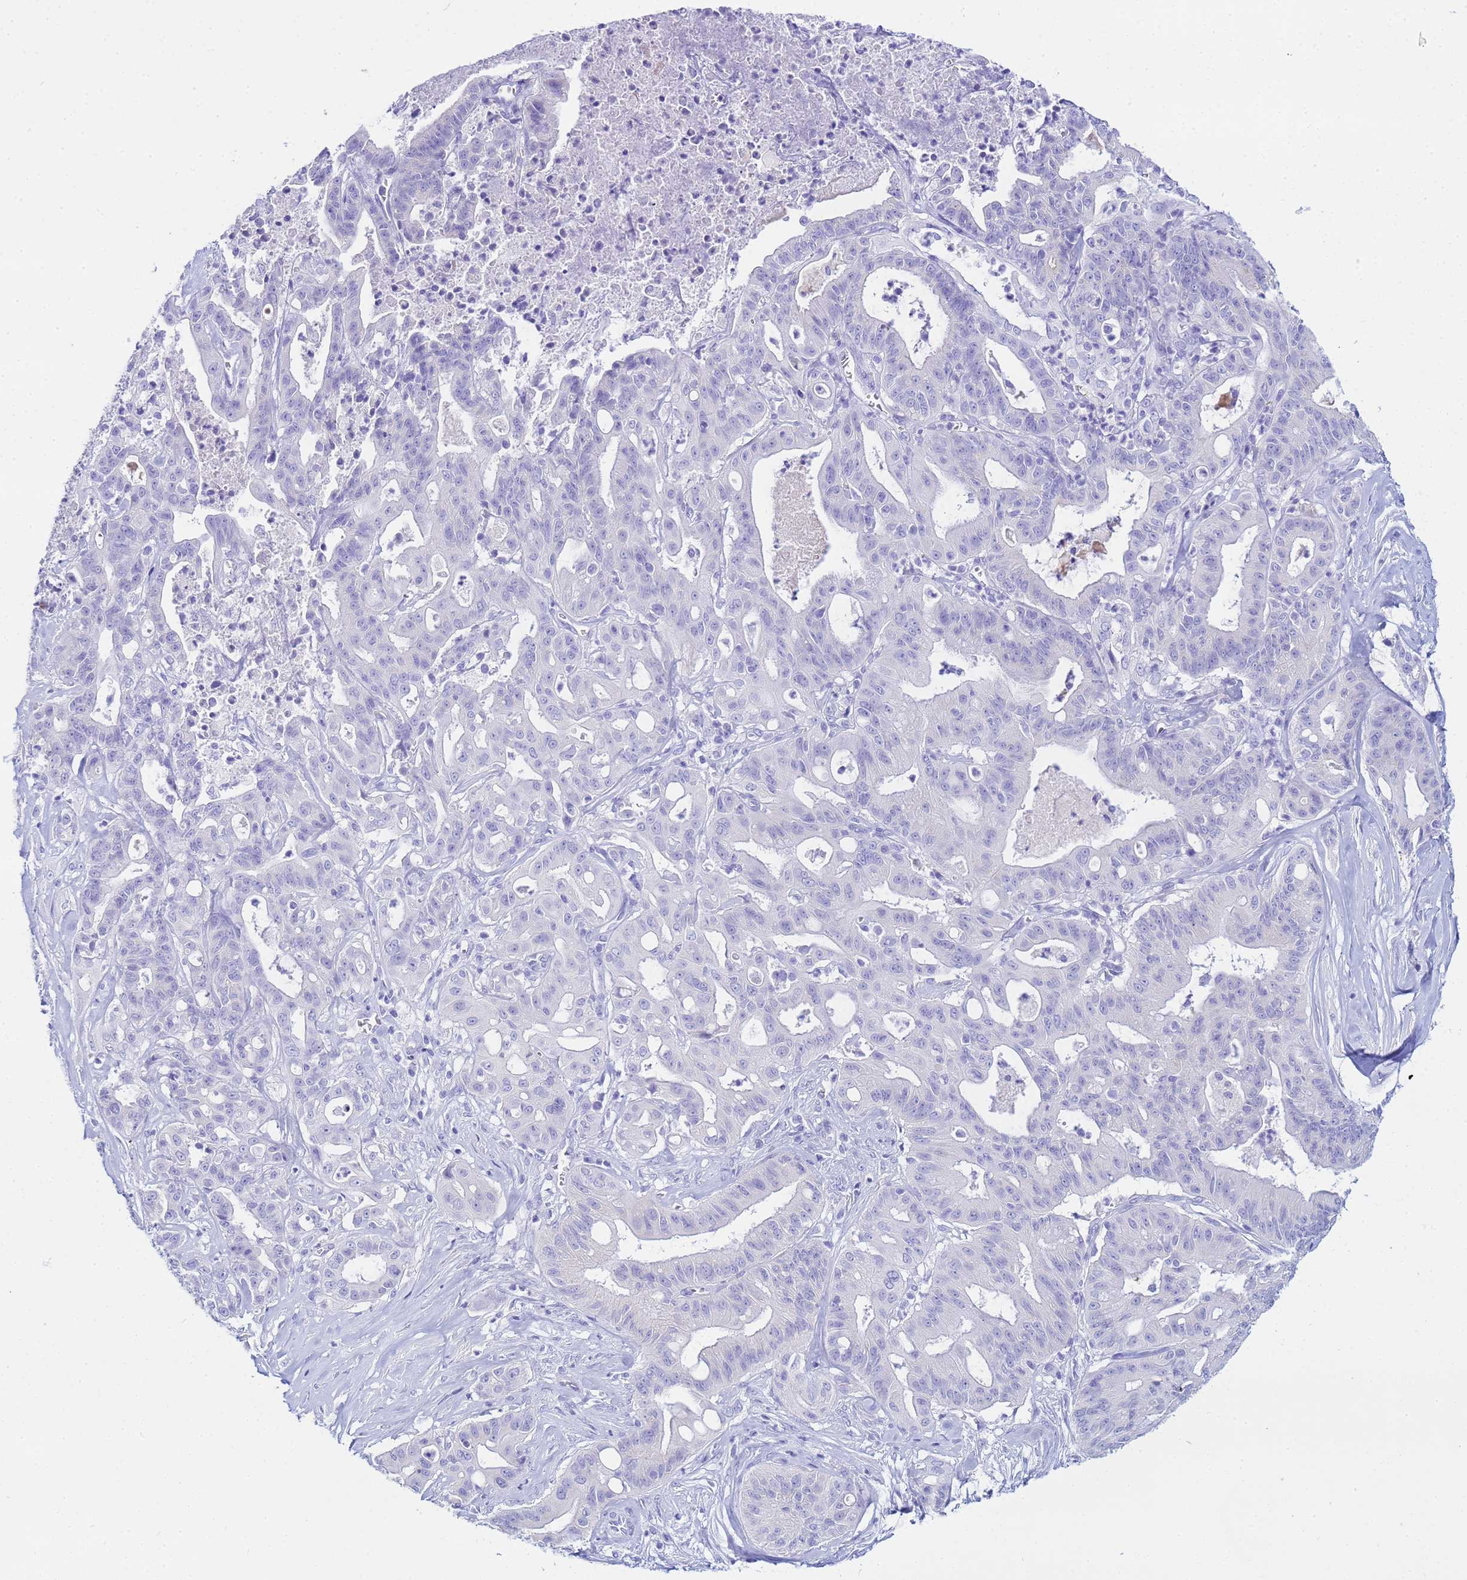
{"staining": {"intensity": "negative", "quantity": "none", "location": "none"}, "tissue": "ovarian cancer", "cell_type": "Tumor cells", "image_type": "cancer", "snomed": [{"axis": "morphology", "description": "Cystadenocarcinoma, mucinous, NOS"}, {"axis": "topography", "description": "Ovary"}], "caption": "Ovarian cancer was stained to show a protein in brown. There is no significant expression in tumor cells. (DAB IHC visualized using brightfield microscopy, high magnification).", "gene": "AQP12A", "patient": {"sex": "female", "age": 70}}